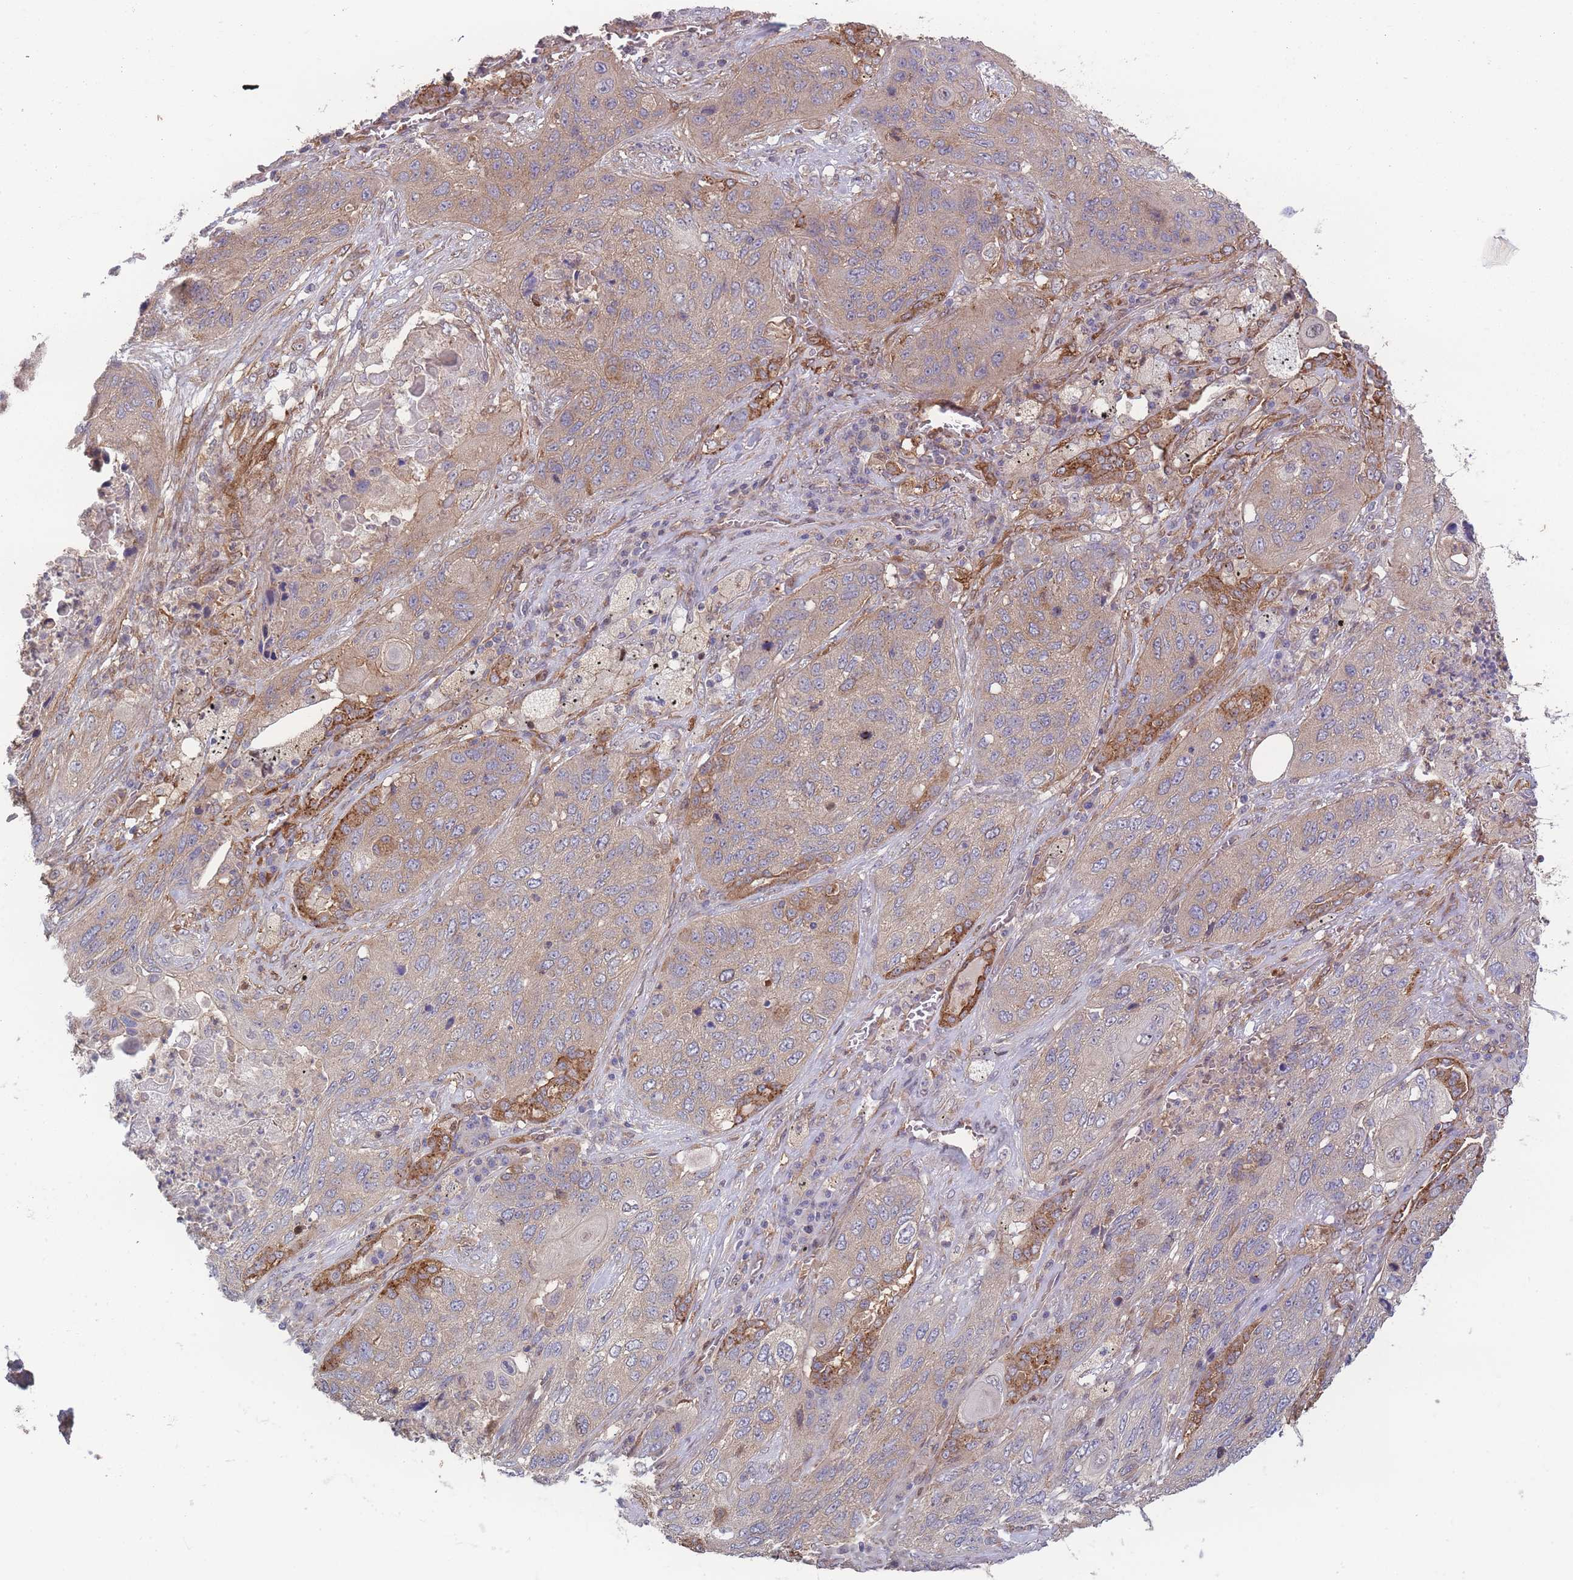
{"staining": {"intensity": "weak", "quantity": "25%-75%", "location": "cytoplasmic/membranous"}, "tissue": "lung cancer", "cell_type": "Tumor cells", "image_type": "cancer", "snomed": [{"axis": "morphology", "description": "Squamous cell carcinoma, NOS"}, {"axis": "topography", "description": "Lung"}], "caption": "Lung cancer (squamous cell carcinoma) stained with a protein marker exhibits weak staining in tumor cells.", "gene": "STEAP3", "patient": {"sex": "female", "age": 63}}